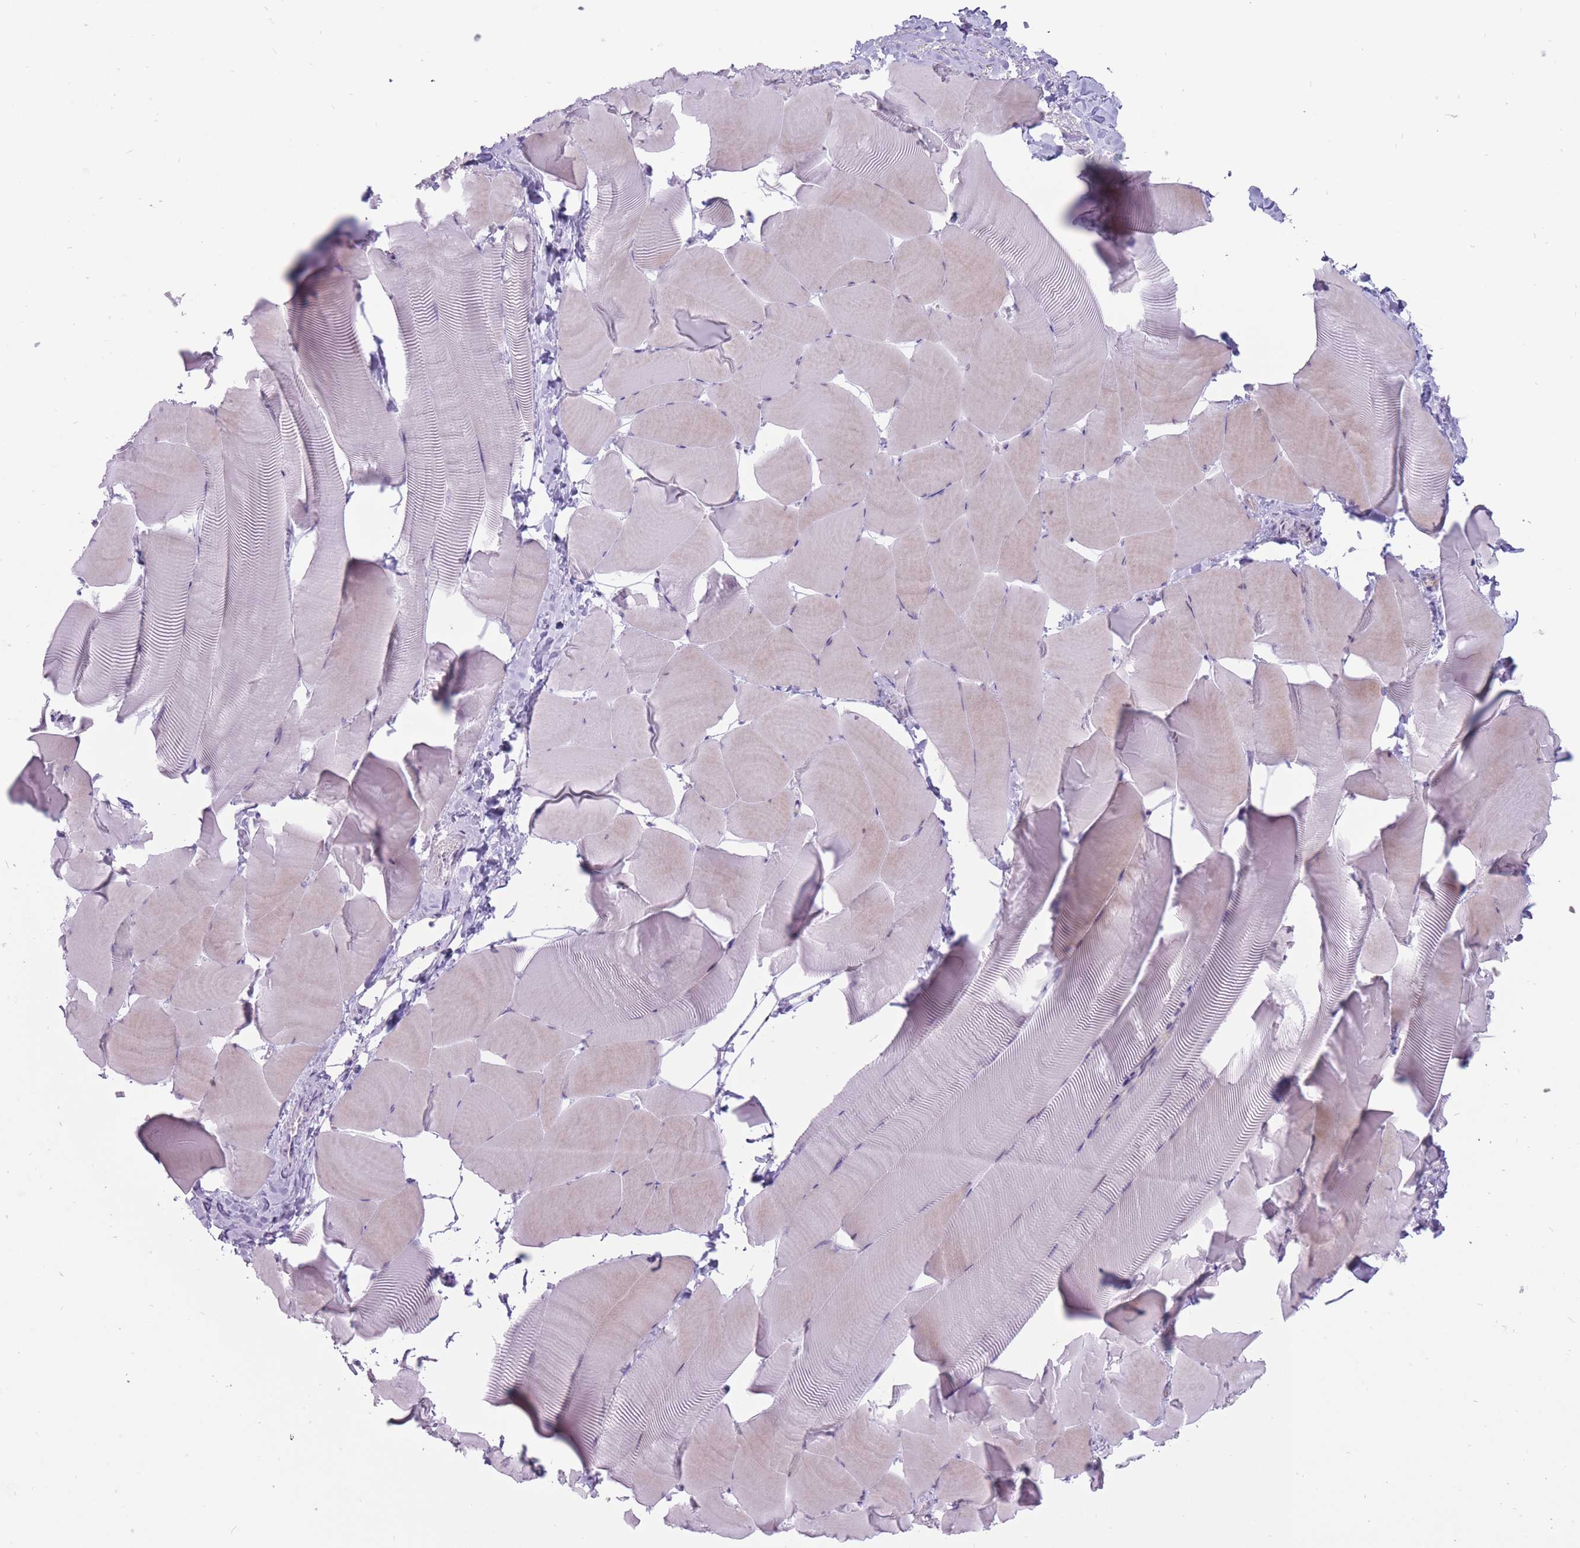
{"staining": {"intensity": "weak", "quantity": "25%-75%", "location": "cytoplasmic/membranous"}, "tissue": "skeletal muscle", "cell_type": "Myocytes", "image_type": "normal", "snomed": [{"axis": "morphology", "description": "Normal tissue, NOS"}, {"axis": "topography", "description": "Skeletal muscle"}], "caption": "A low amount of weak cytoplasmic/membranous expression is identified in about 25%-75% of myocytes in normal skeletal muscle.", "gene": "RPL18", "patient": {"sex": "male", "age": 25}}